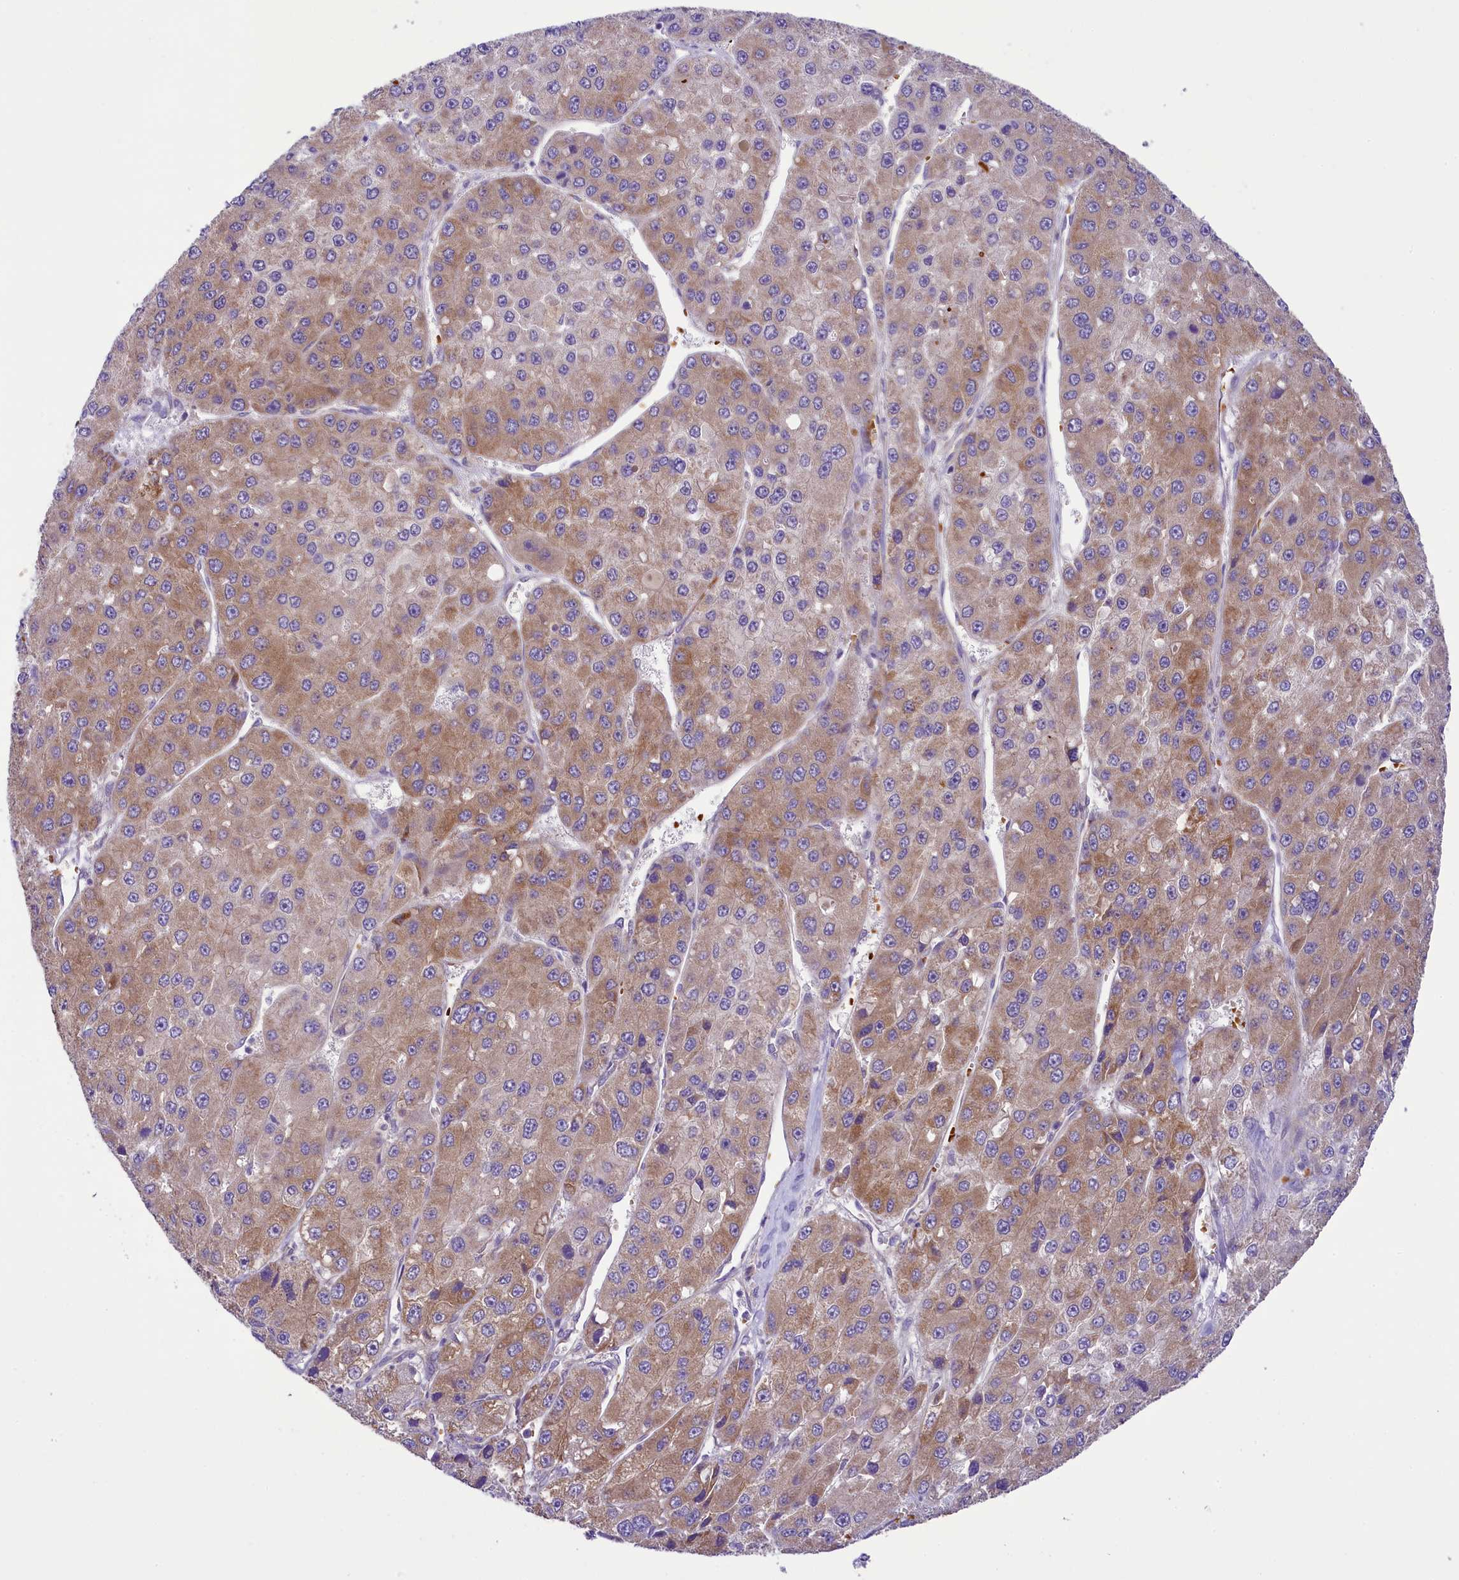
{"staining": {"intensity": "moderate", "quantity": ">75%", "location": "cytoplasmic/membranous"}, "tissue": "liver cancer", "cell_type": "Tumor cells", "image_type": "cancer", "snomed": [{"axis": "morphology", "description": "Carcinoma, Hepatocellular, NOS"}, {"axis": "topography", "description": "Liver"}], "caption": "A brown stain labels moderate cytoplasmic/membranous expression of a protein in liver hepatocellular carcinoma tumor cells. The staining is performed using DAB brown chromogen to label protein expression. The nuclei are counter-stained blue using hematoxylin.", "gene": "LARP4", "patient": {"sex": "female", "age": 73}}